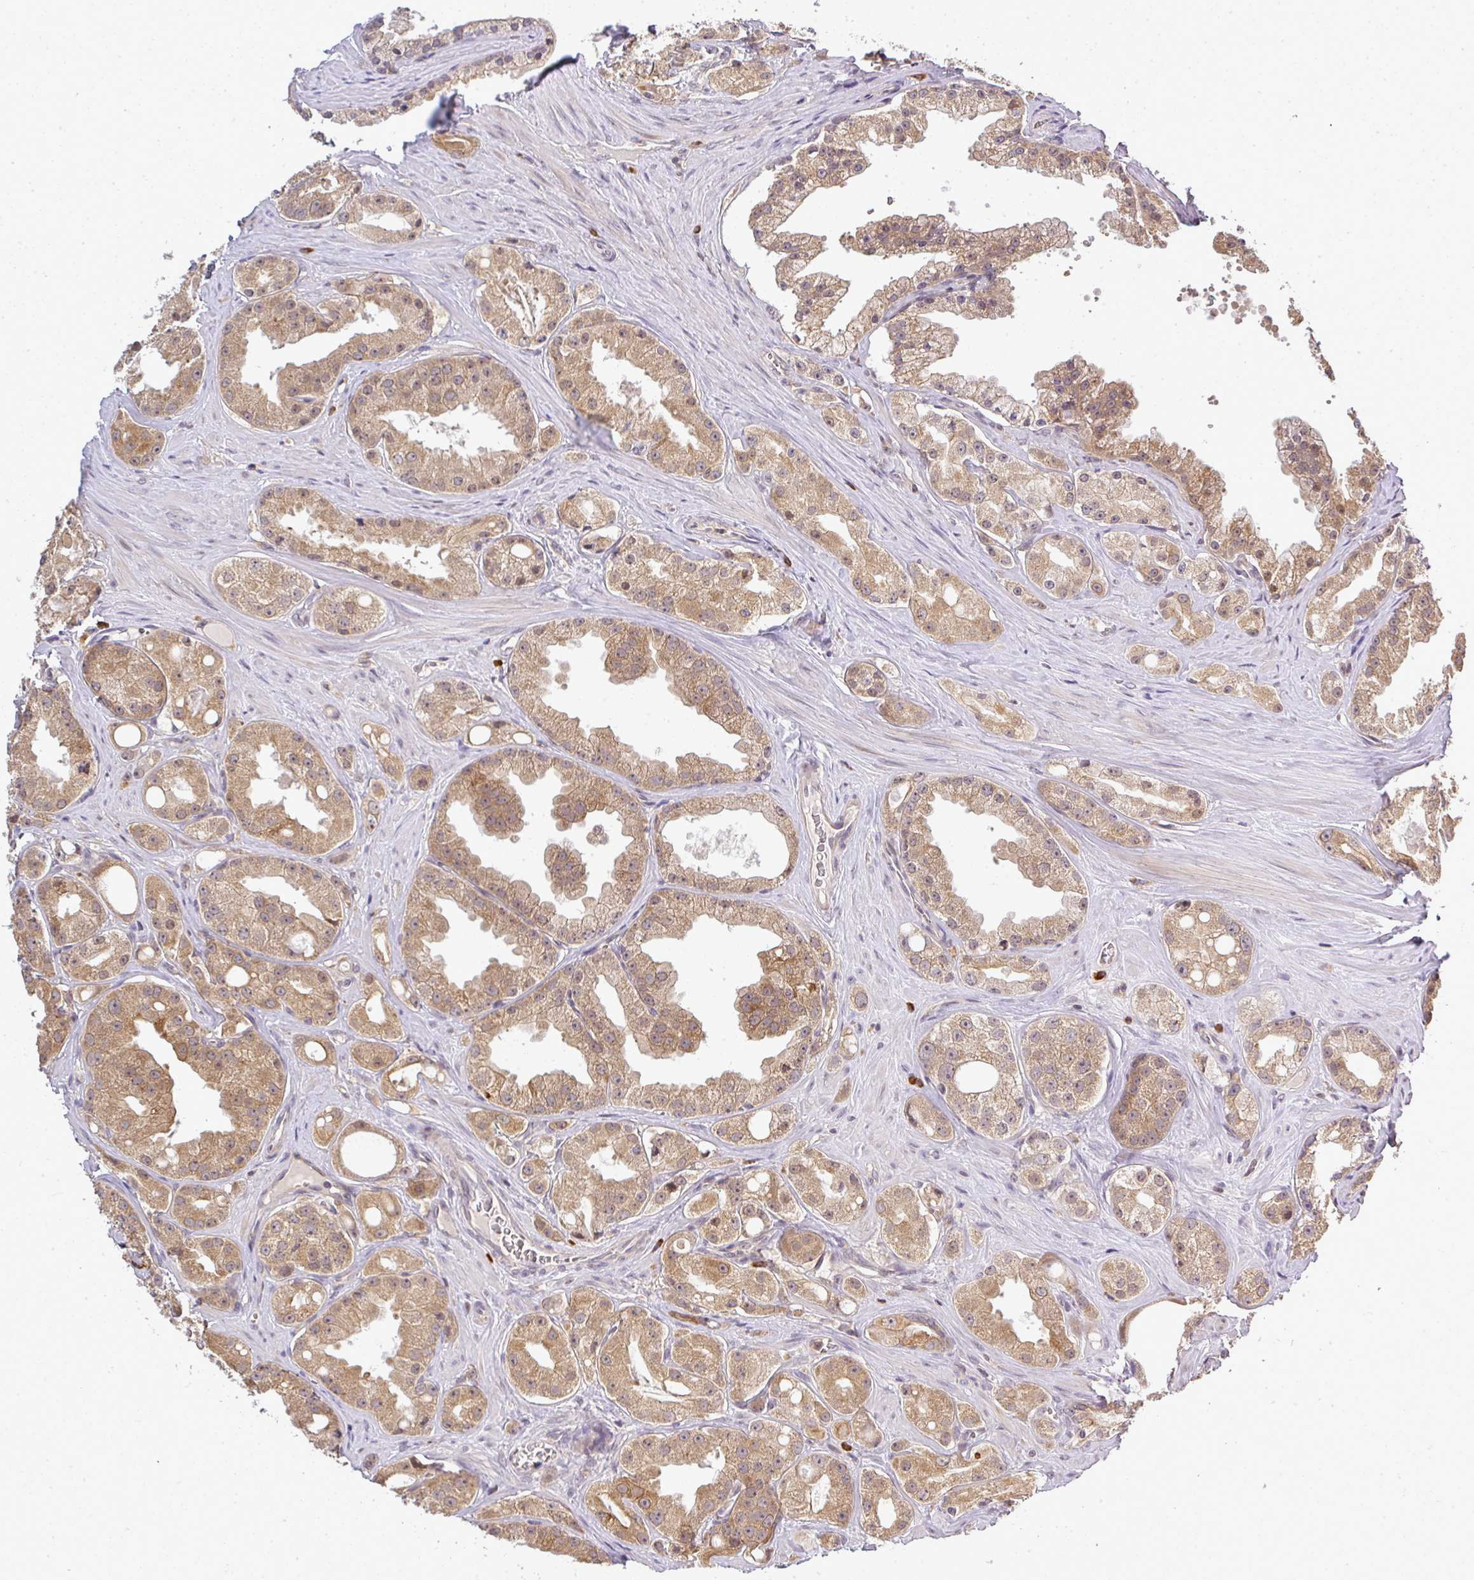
{"staining": {"intensity": "moderate", "quantity": ">75%", "location": "cytoplasmic/membranous,nuclear"}, "tissue": "prostate cancer", "cell_type": "Tumor cells", "image_type": "cancer", "snomed": [{"axis": "morphology", "description": "Adenocarcinoma, High grade"}, {"axis": "topography", "description": "Prostate"}], "caption": "This image demonstrates immunohistochemistry (IHC) staining of high-grade adenocarcinoma (prostate), with medium moderate cytoplasmic/membranous and nuclear positivity in about >75% of tumor cells.", "gene": "FAM153A", "patient": {"sex": "male", "age": 66}}